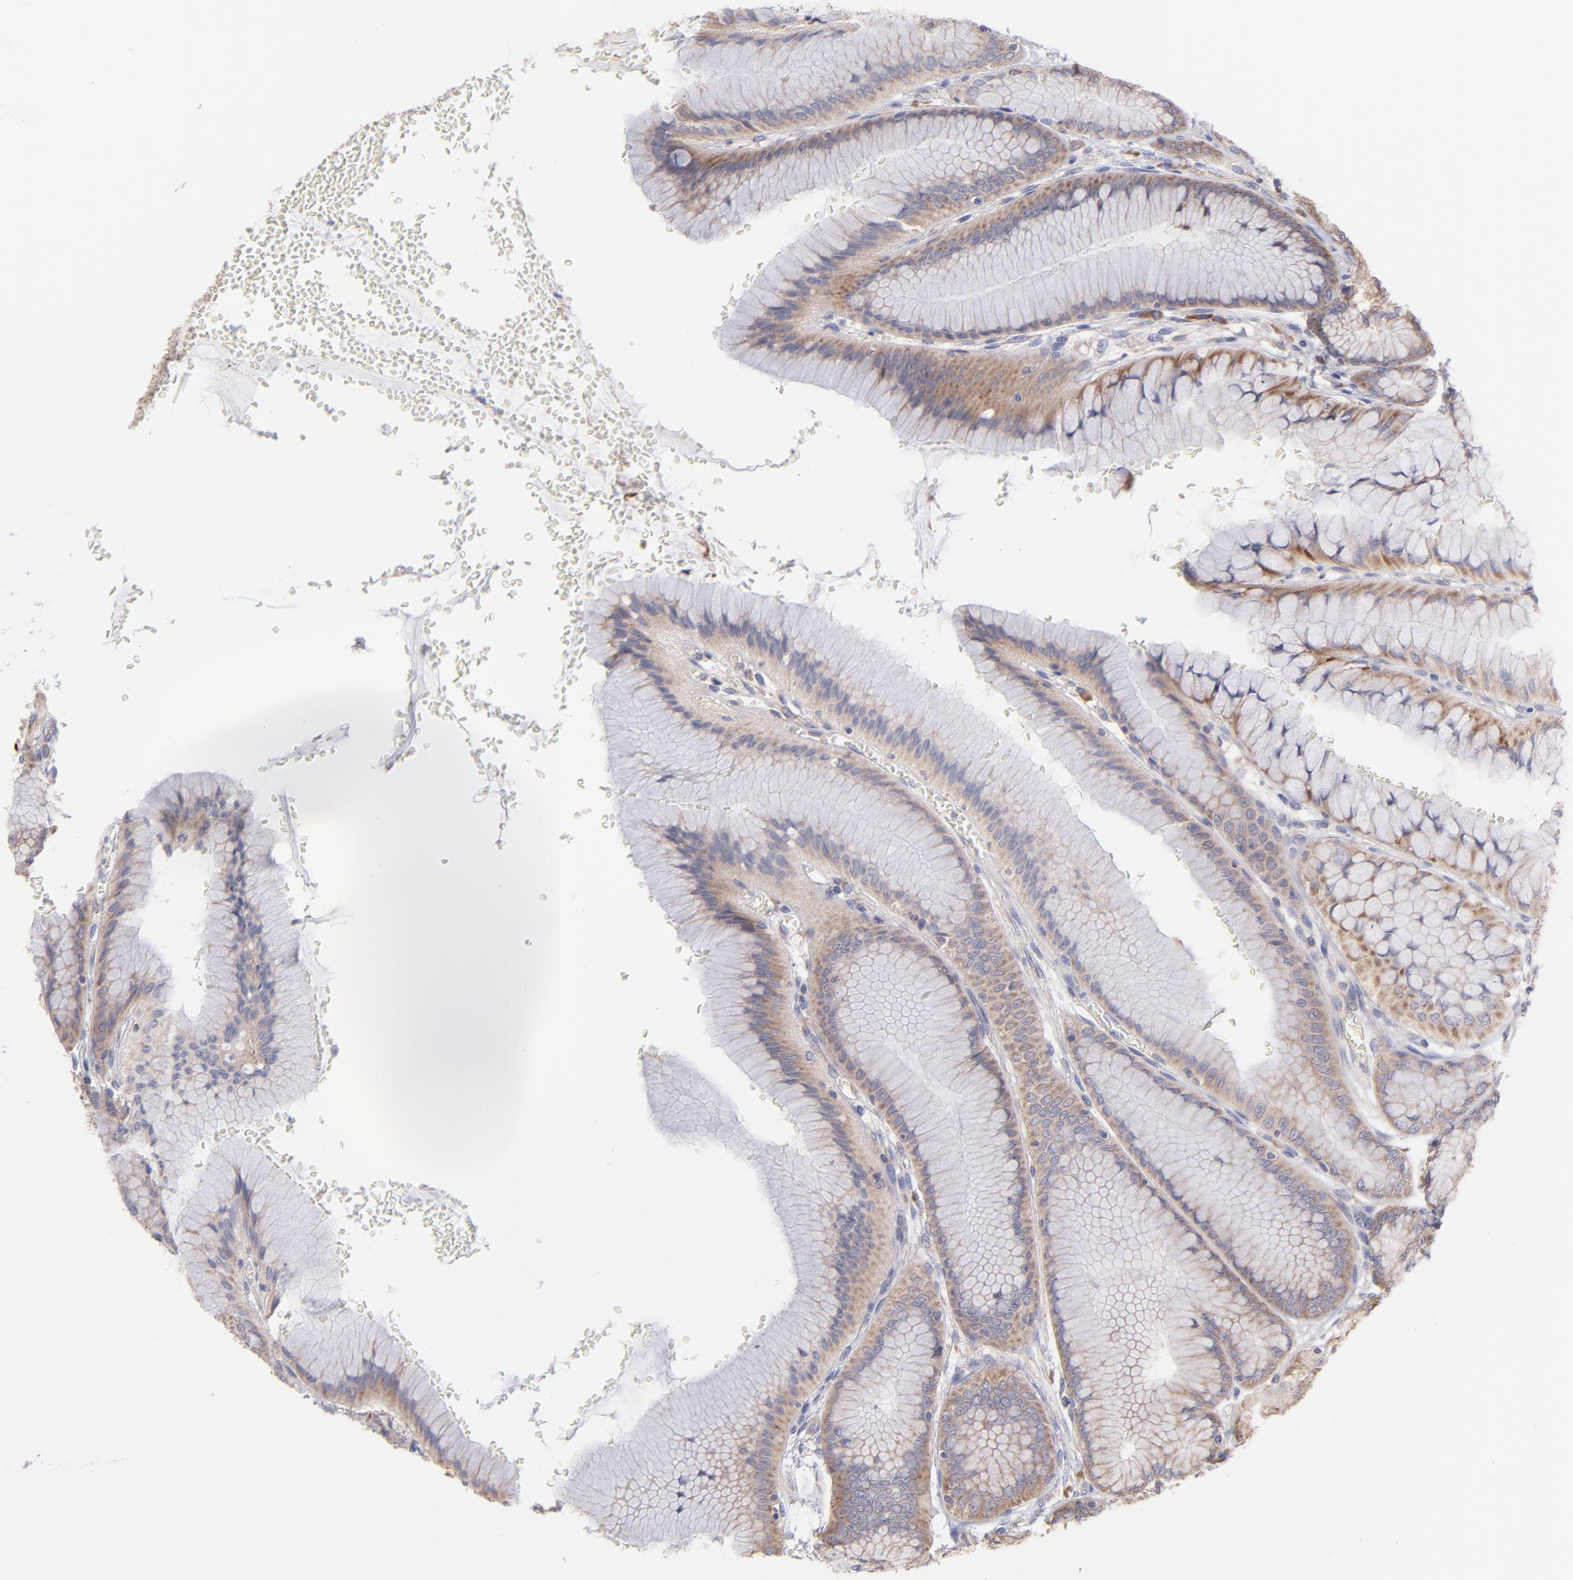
{"staining": {"intensity": "moderate", "quantity": "25%-75%", "location": "cytoplasmic/membranous"}, "tissue": "stomach", "cell_type": "Glandular cells", "image_type": "normal", "snomed": [{"axis": "morphology", "description": "Normal tissue, NOS"}, {"axis": "morphology", "description": "Adenocarcinoma, NOS"}, {"axis": "topography", "description": "Stomach"}, {"axis": "topography", "description": "Stomach, lower"}], "caption": "An IHC micrograph of benign tissue is shown. Protein staining in brown labels moderate cytoplasmic/membranous positivity in stomach within glandular cells.", "gene": "RPLP0", "patient": {"sex": "female", "age": 65}}